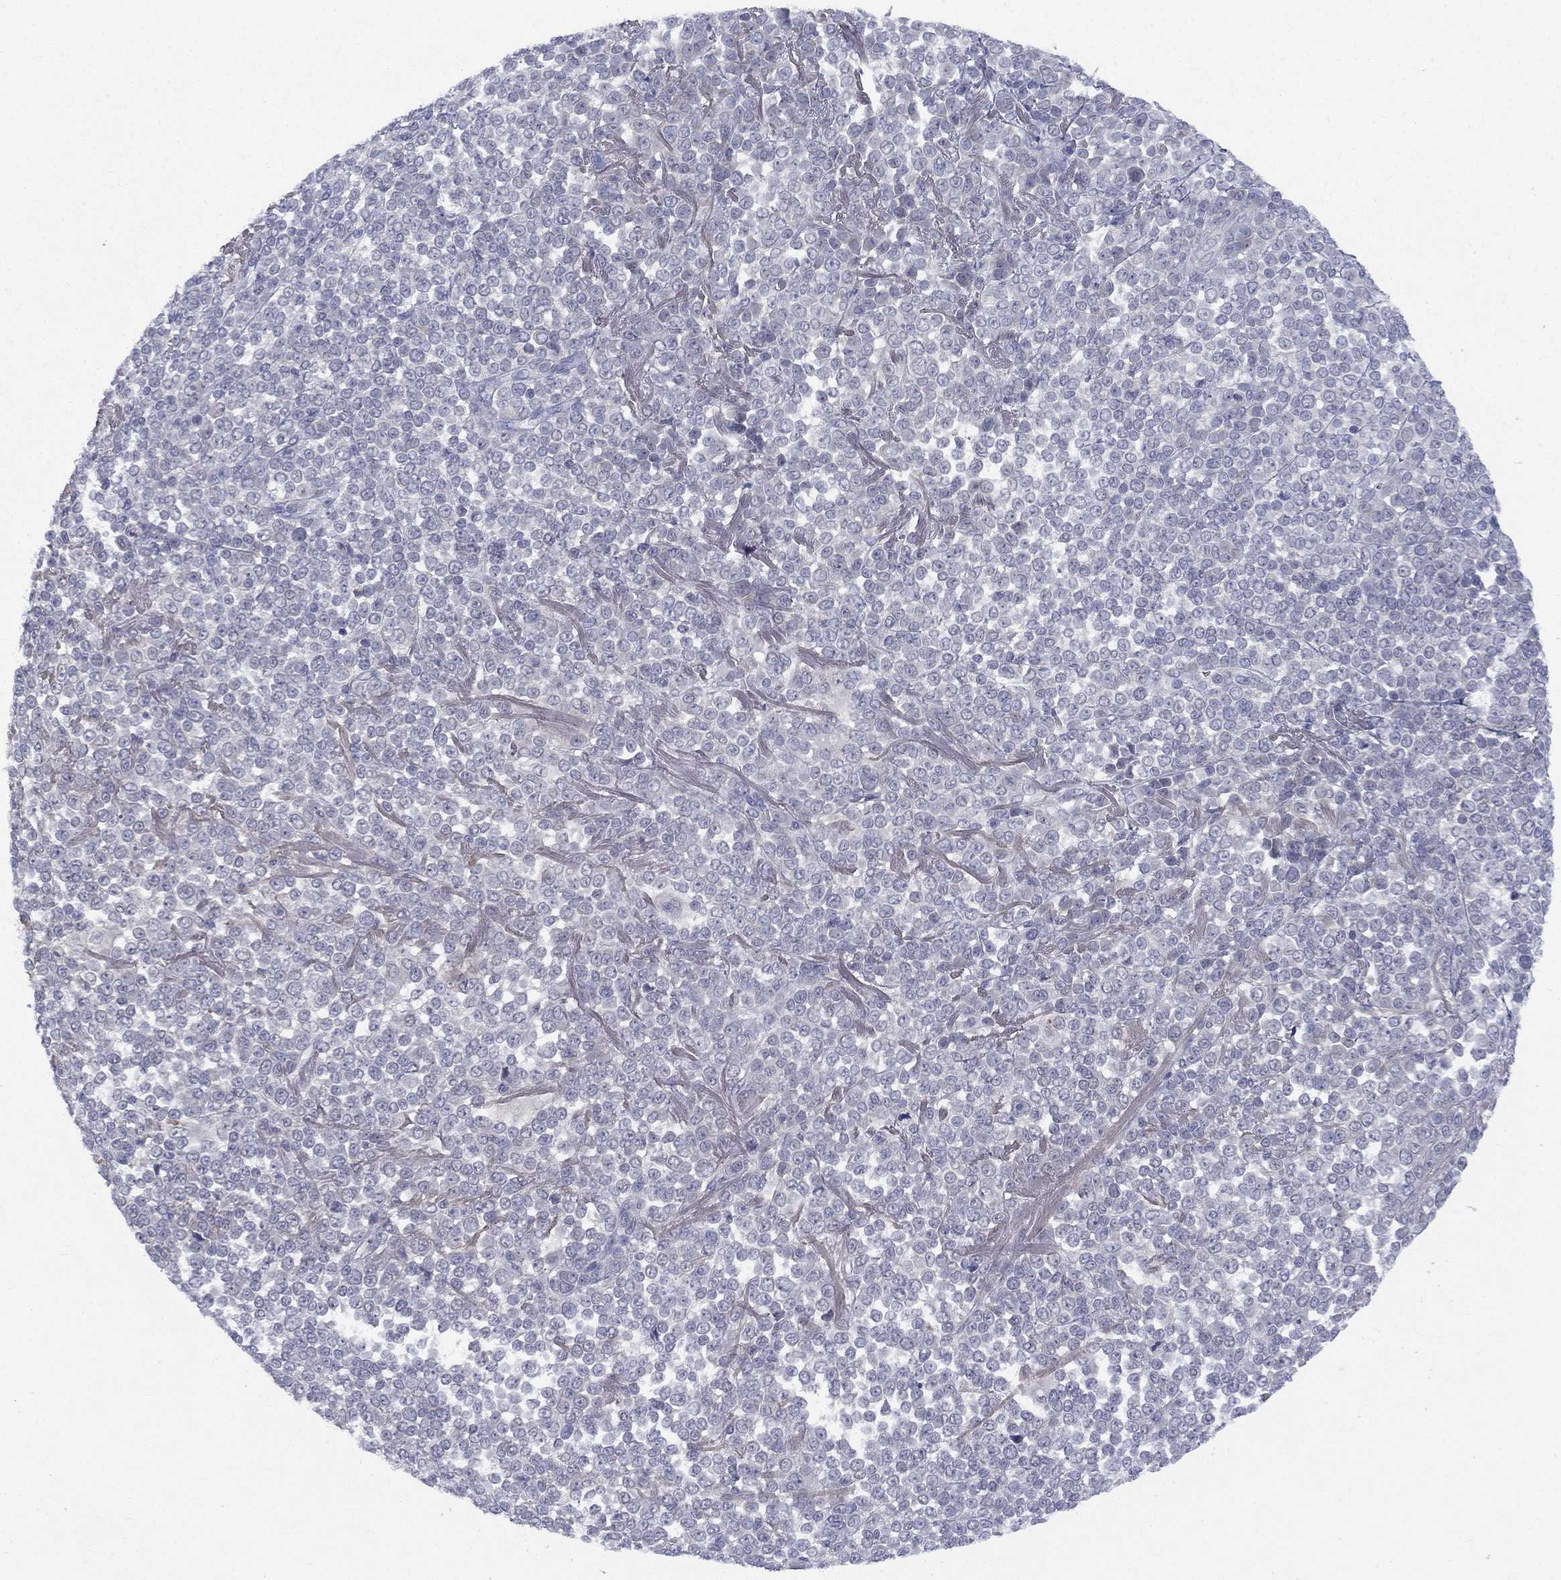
{"staining": {"intensity": "negative", "quantity": "none", "location": "none"}, "tissue": "melanoma", "cell_type": "Tumor cells", "image_type": "cancer", "snomed": [{"axis": "morphology", "description": "Malignant melanoma, NOS"}, {"axis": "topography", "description": "Skin"}], "caption": "IHC histopathology image of neoplastic tissue: melanoma stained with DAB exhibits no significant protein staining in tumor cells.", "gene": "CACNA1A", "patient": {"sex": "female", "age": 95}}